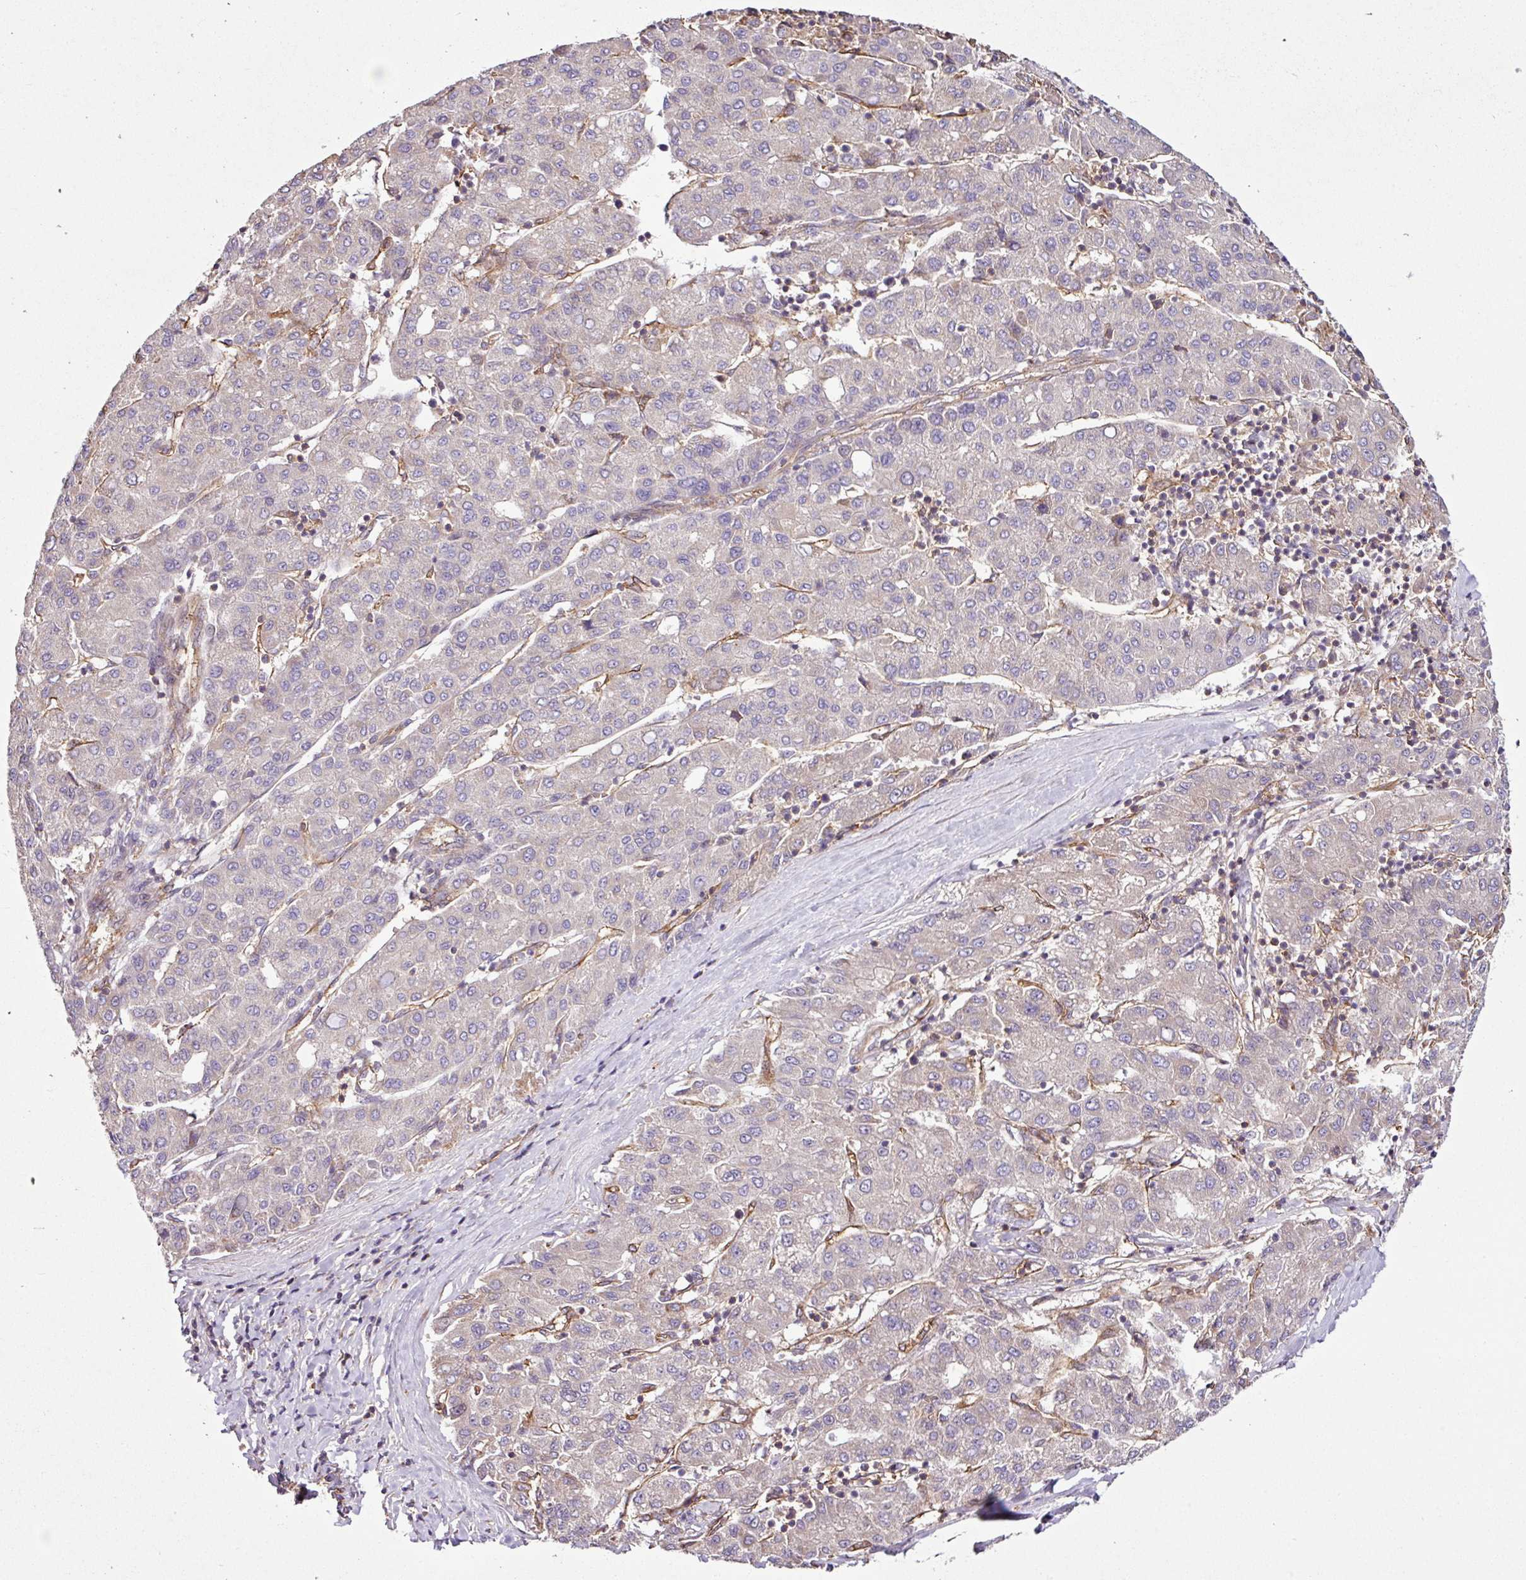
{"staining": {"intensity": "negative", "quantity": "none", "location": "none"}, "tissue": "liver cancer", "cell_type": "Tumor cells", "image_type": "cancer", "snomed": [{"axis": "morphology", "description": "Carcinoma, Hepatocellular, NOS"}, {"axis": "topography", "description": "Liver"}], "caption": "DAB immunohistochemical staining of hepatocellular carcinoma (liver) reveals no significant positivity in tumor cells.", "gene": "ZNF106", "patient": {"sex": "male", "age": 65}}